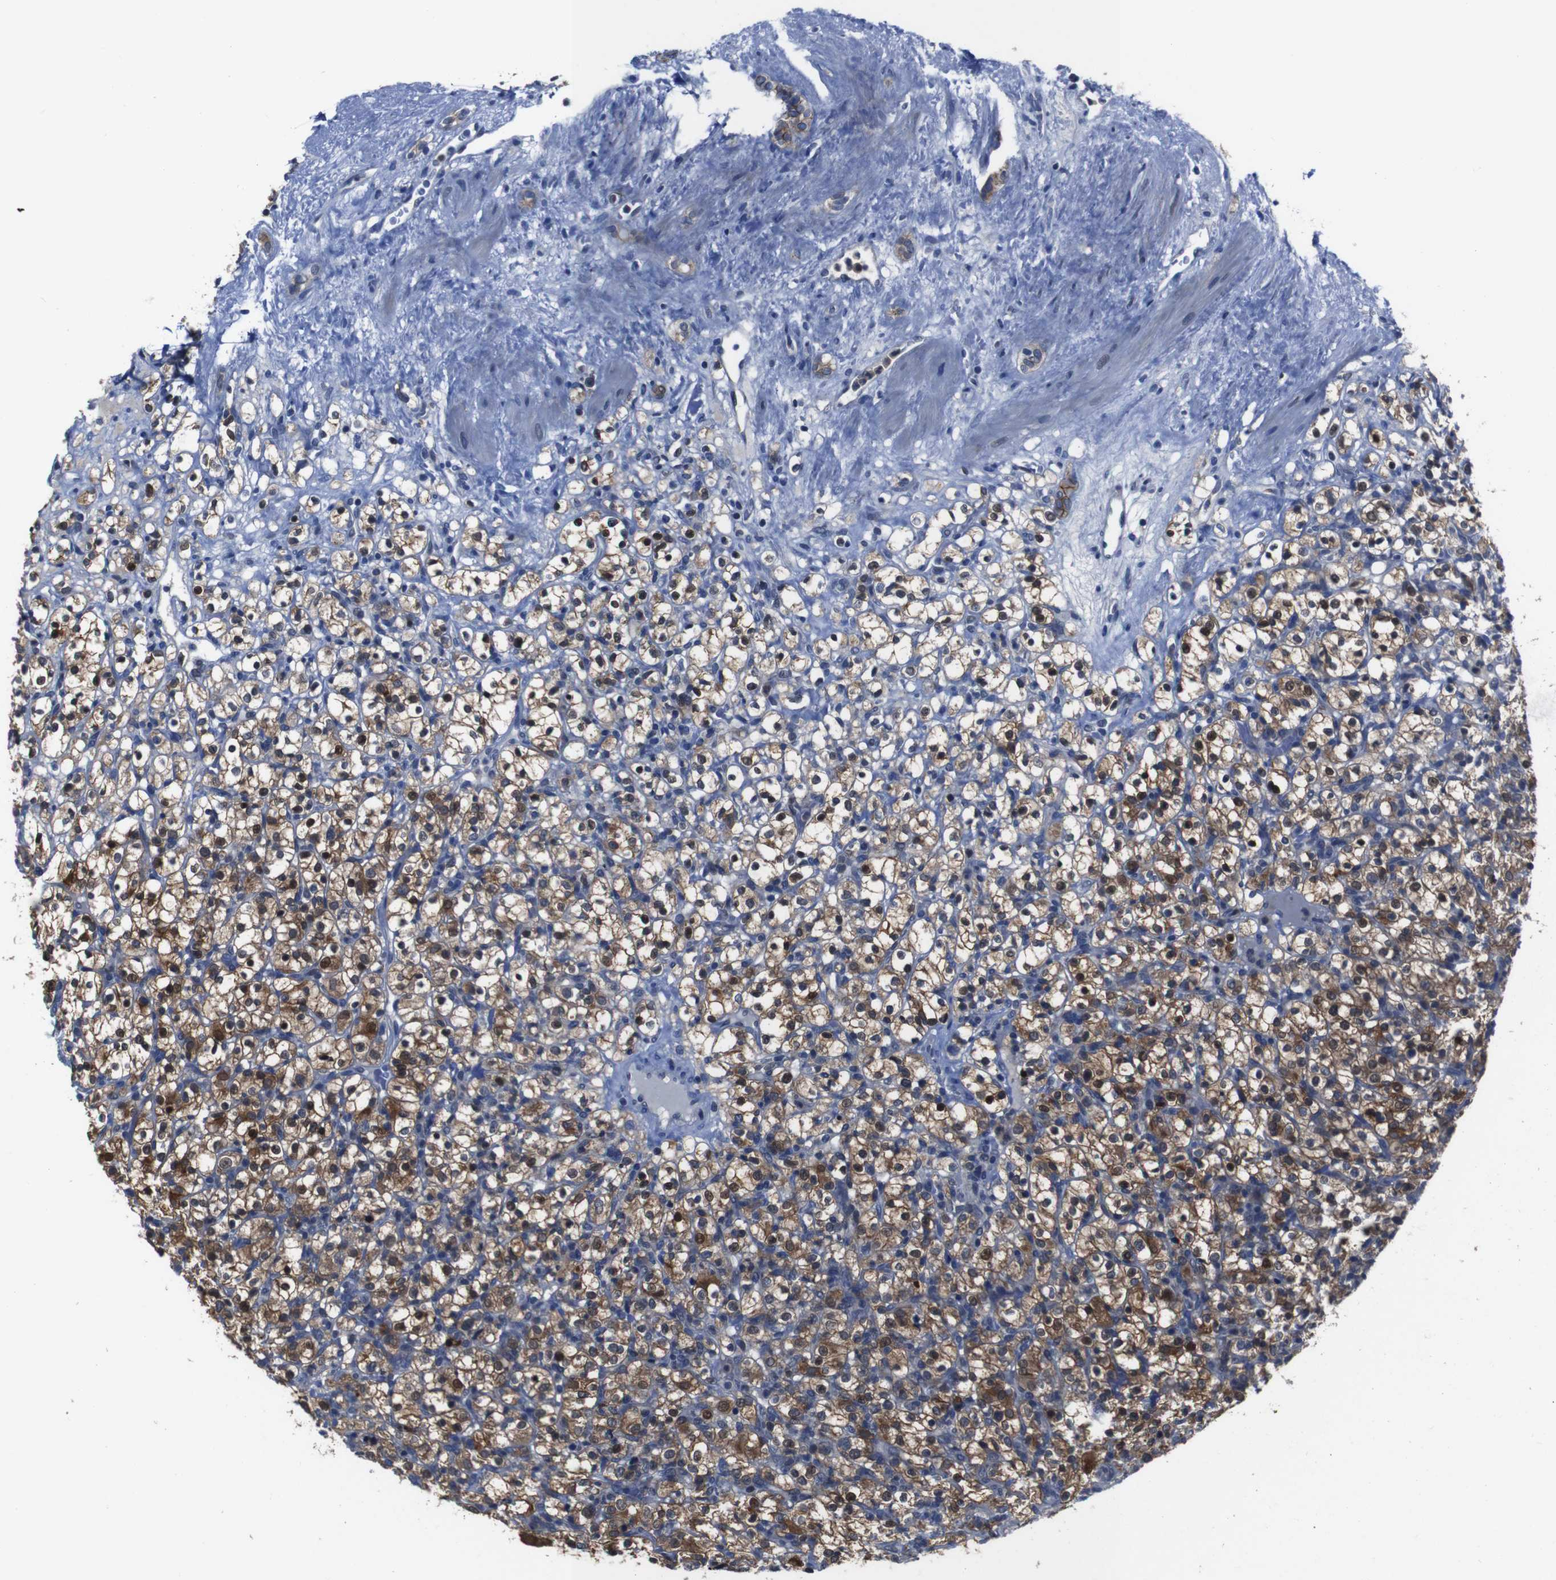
{"staining": {"intensity": "moderate", "quantity": ">75%", "location": "cytoplasmic/membranous"}, "tissue": "renal cancer", "cell_type": "Tumor cells", "image_type": "cancer", "snomed": [{"axis": "morphology", "description": "Normal tissue, NOS"}, {"axis": "morphology", "description": "Adenocarcinoma, NOS"}, {"axis": "topography", "description": "Kidney"}], "caption": "This image shows immunohistochemistry (IHC) staining of human renal cancer (adenocarcinoma), with medium moderate cytoplasmic/membranous expression in about >75% of tumor cells.", "gene": "SEMA4B", "patient": {"sex": "female", "age": 72}}